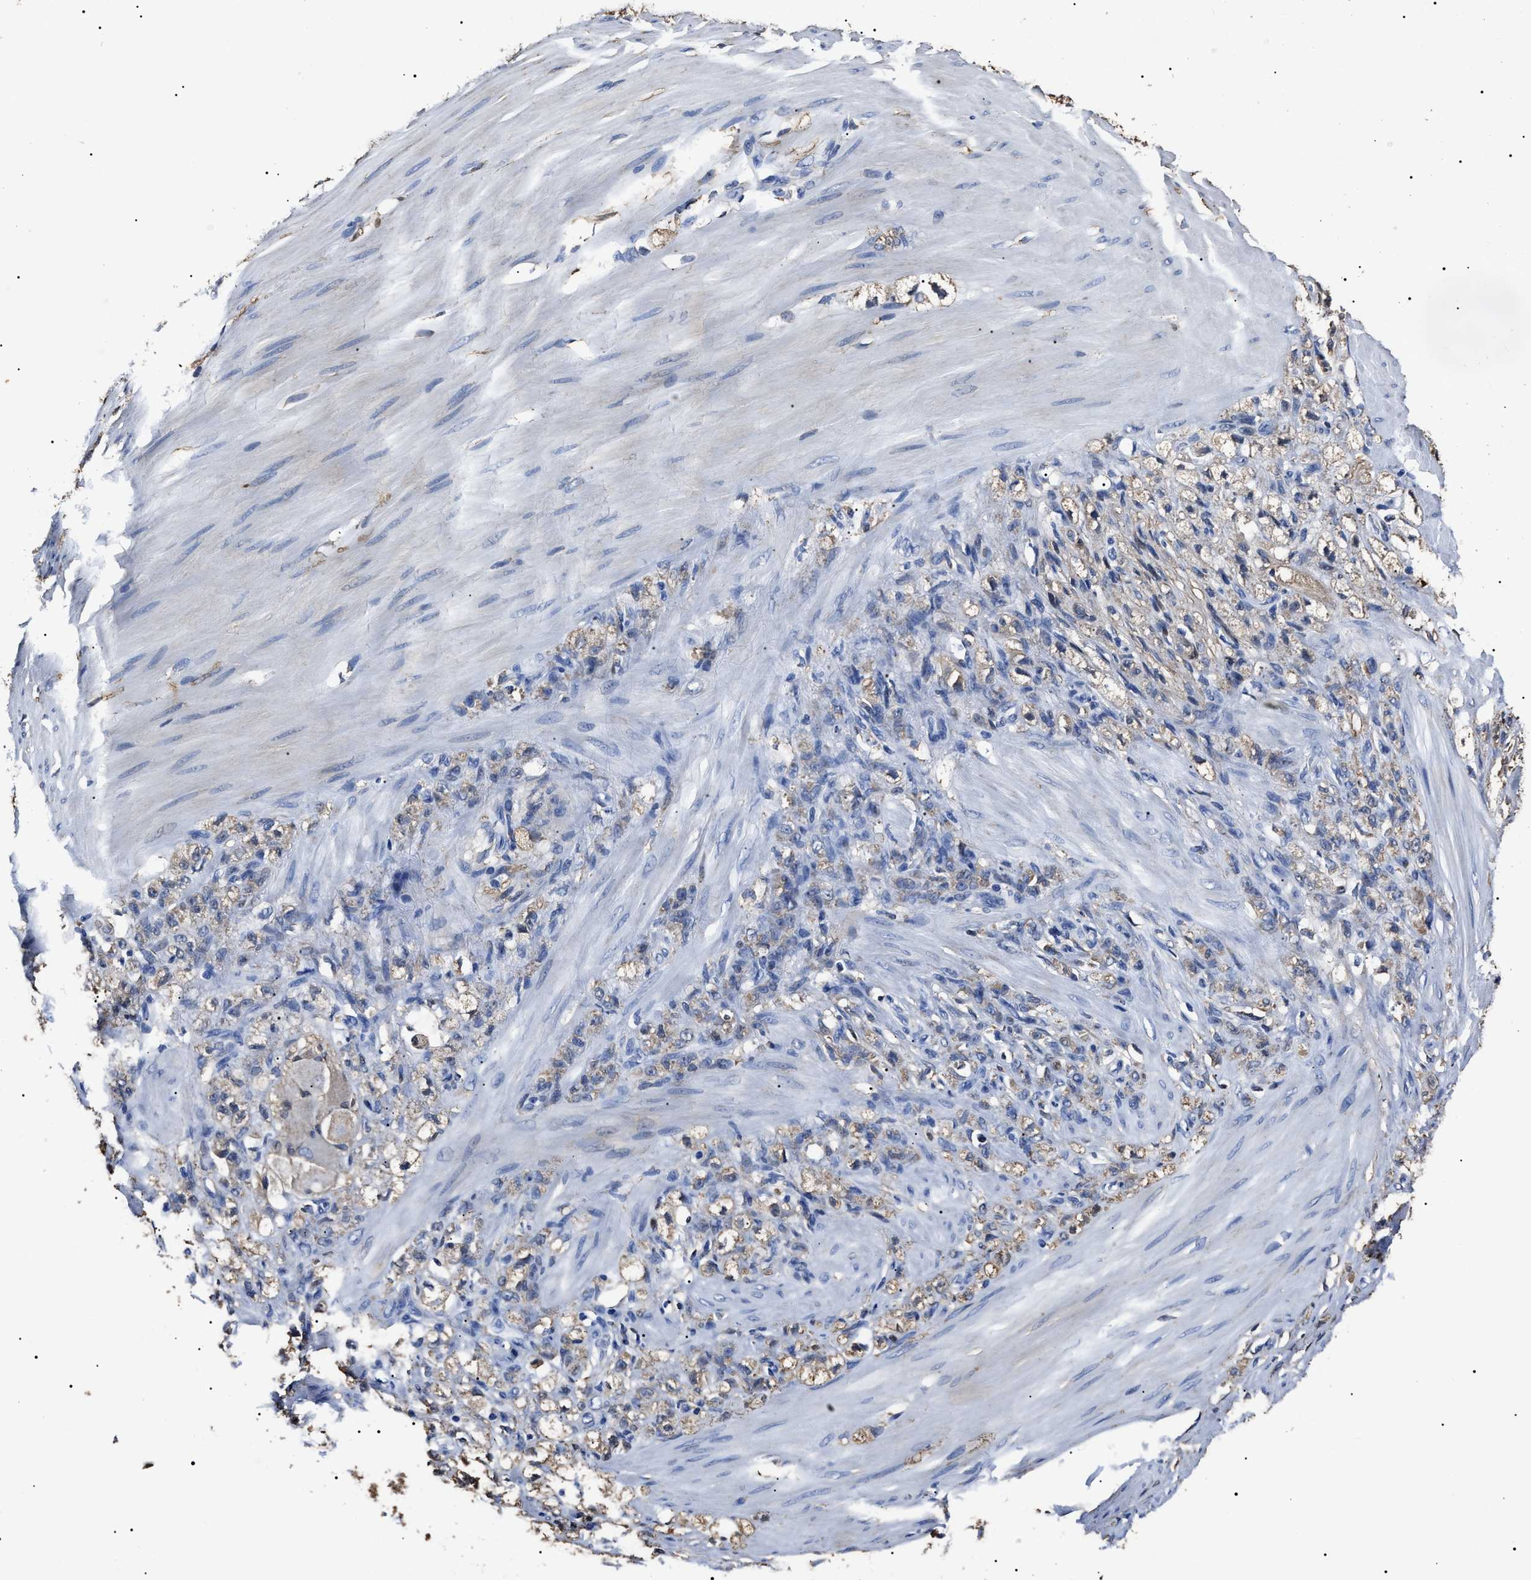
{"staining": {"intensity": "weak", "quantity": "<25%", "location": "cytoplasmic/membranous"}, "tissue": "stomach cancer", "cell_type": "Tumor cells", "image_type": "cancer", "snomed": [{"axis": "morphology", "description": "Adenocarcinoma, NOS"}, {"axis": "topography", "description": "Stomach"}], "caption": "High power microscopy photomicrograph of an immunohistochemistry (IHC) image of stomach cancer, revealing no significant staining in tumor cells.", "gene": "ALDH1A1", "patient": {"sex": "male", "age": 82}}